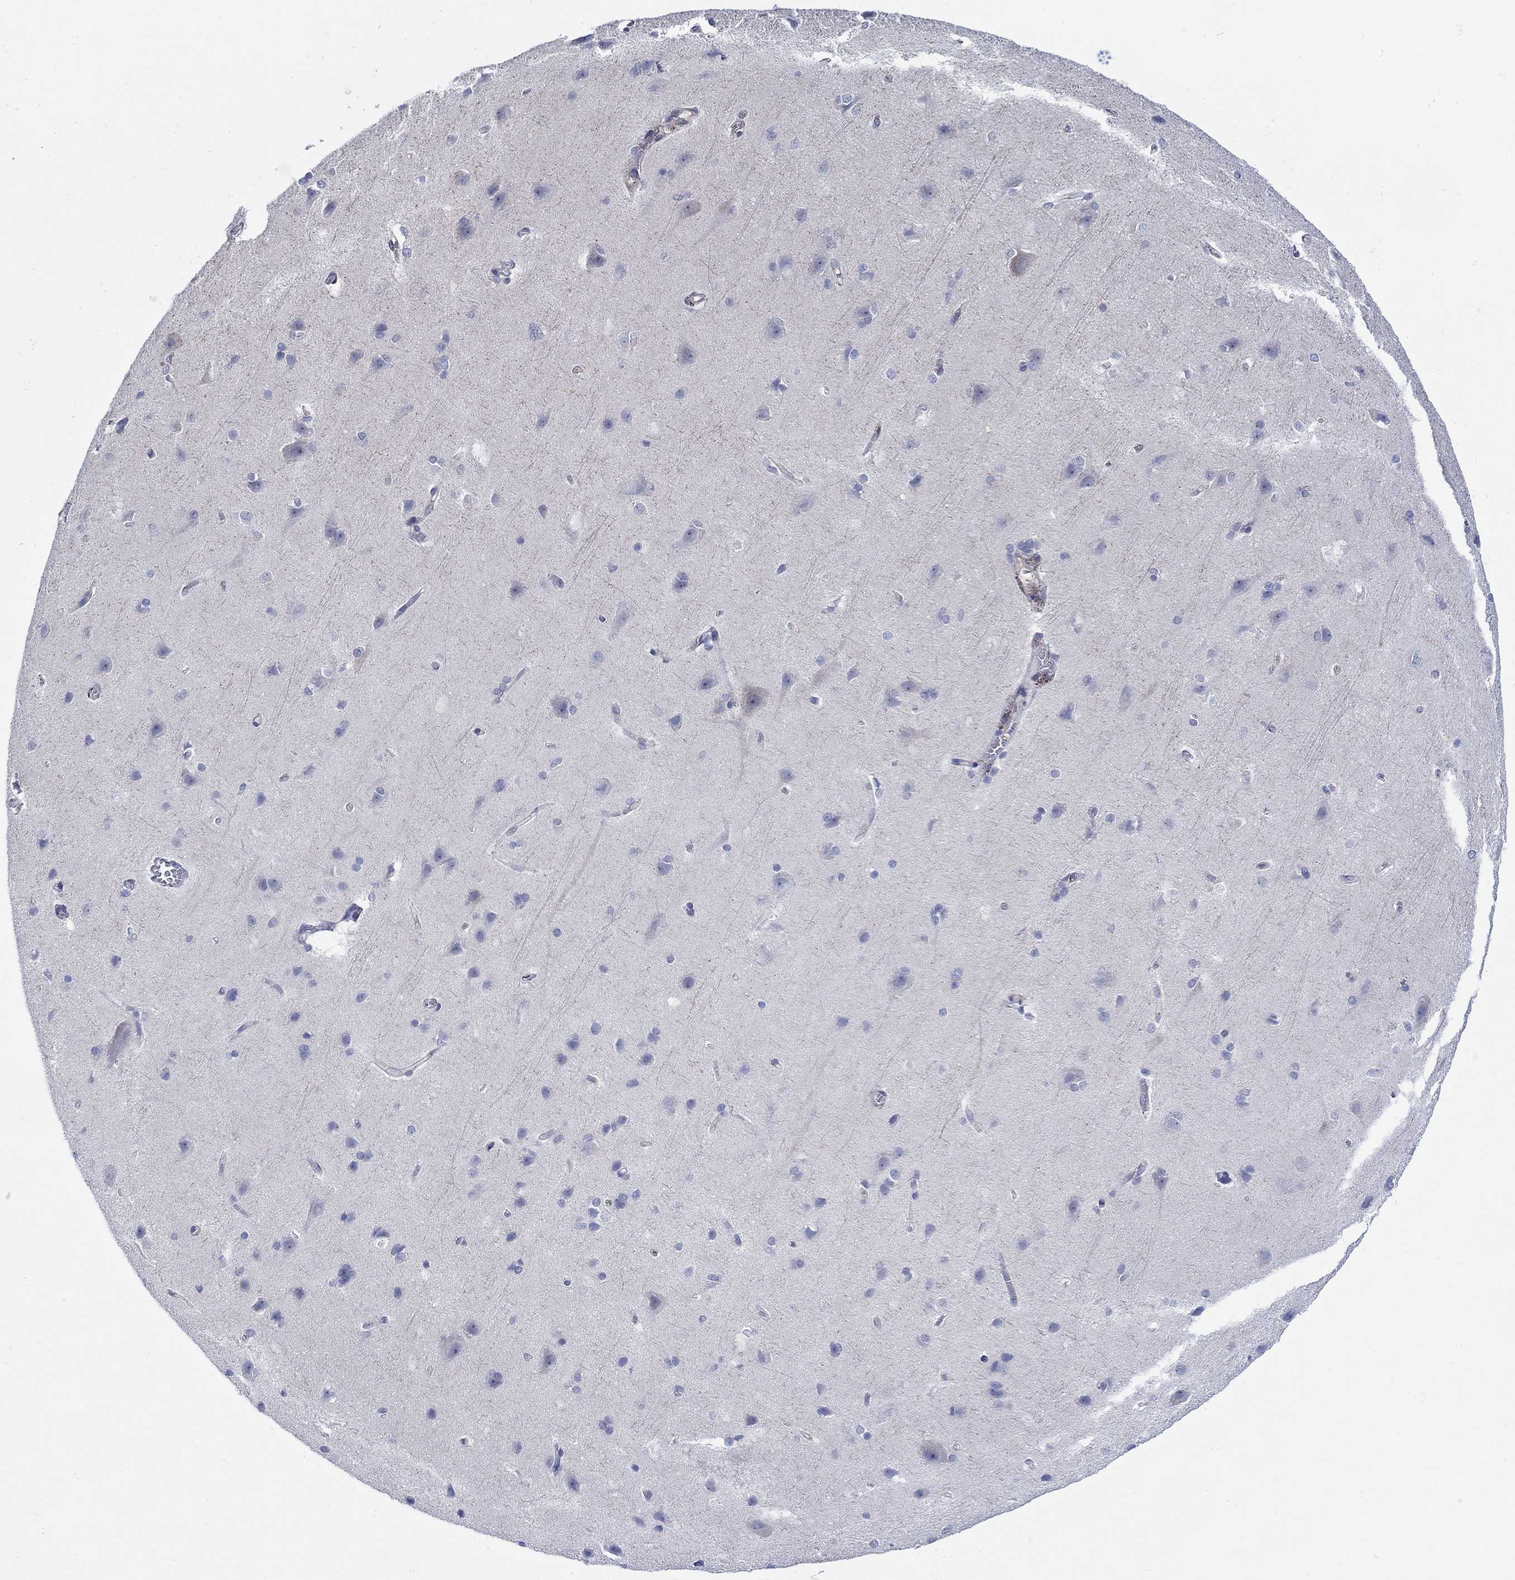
{"staining": {"intensity": "negative", "quantity": "none", "location": "none"}, "tissue": "cerebral cortex", "cell_type": "Endothelial cells", "image_type": "normal", "snomed": [{"axis": "morphology", "description": "Normal tissue, NOS"}, {"axis": "topography", "description": "Cerebral cortex"}], "caption": "Immunohistochemical staining of normal human cerebral cortex shows no significant expression in endothelial cells.", "gene": "TEKT3", "patient": {"sex": "male", "age": 37}}